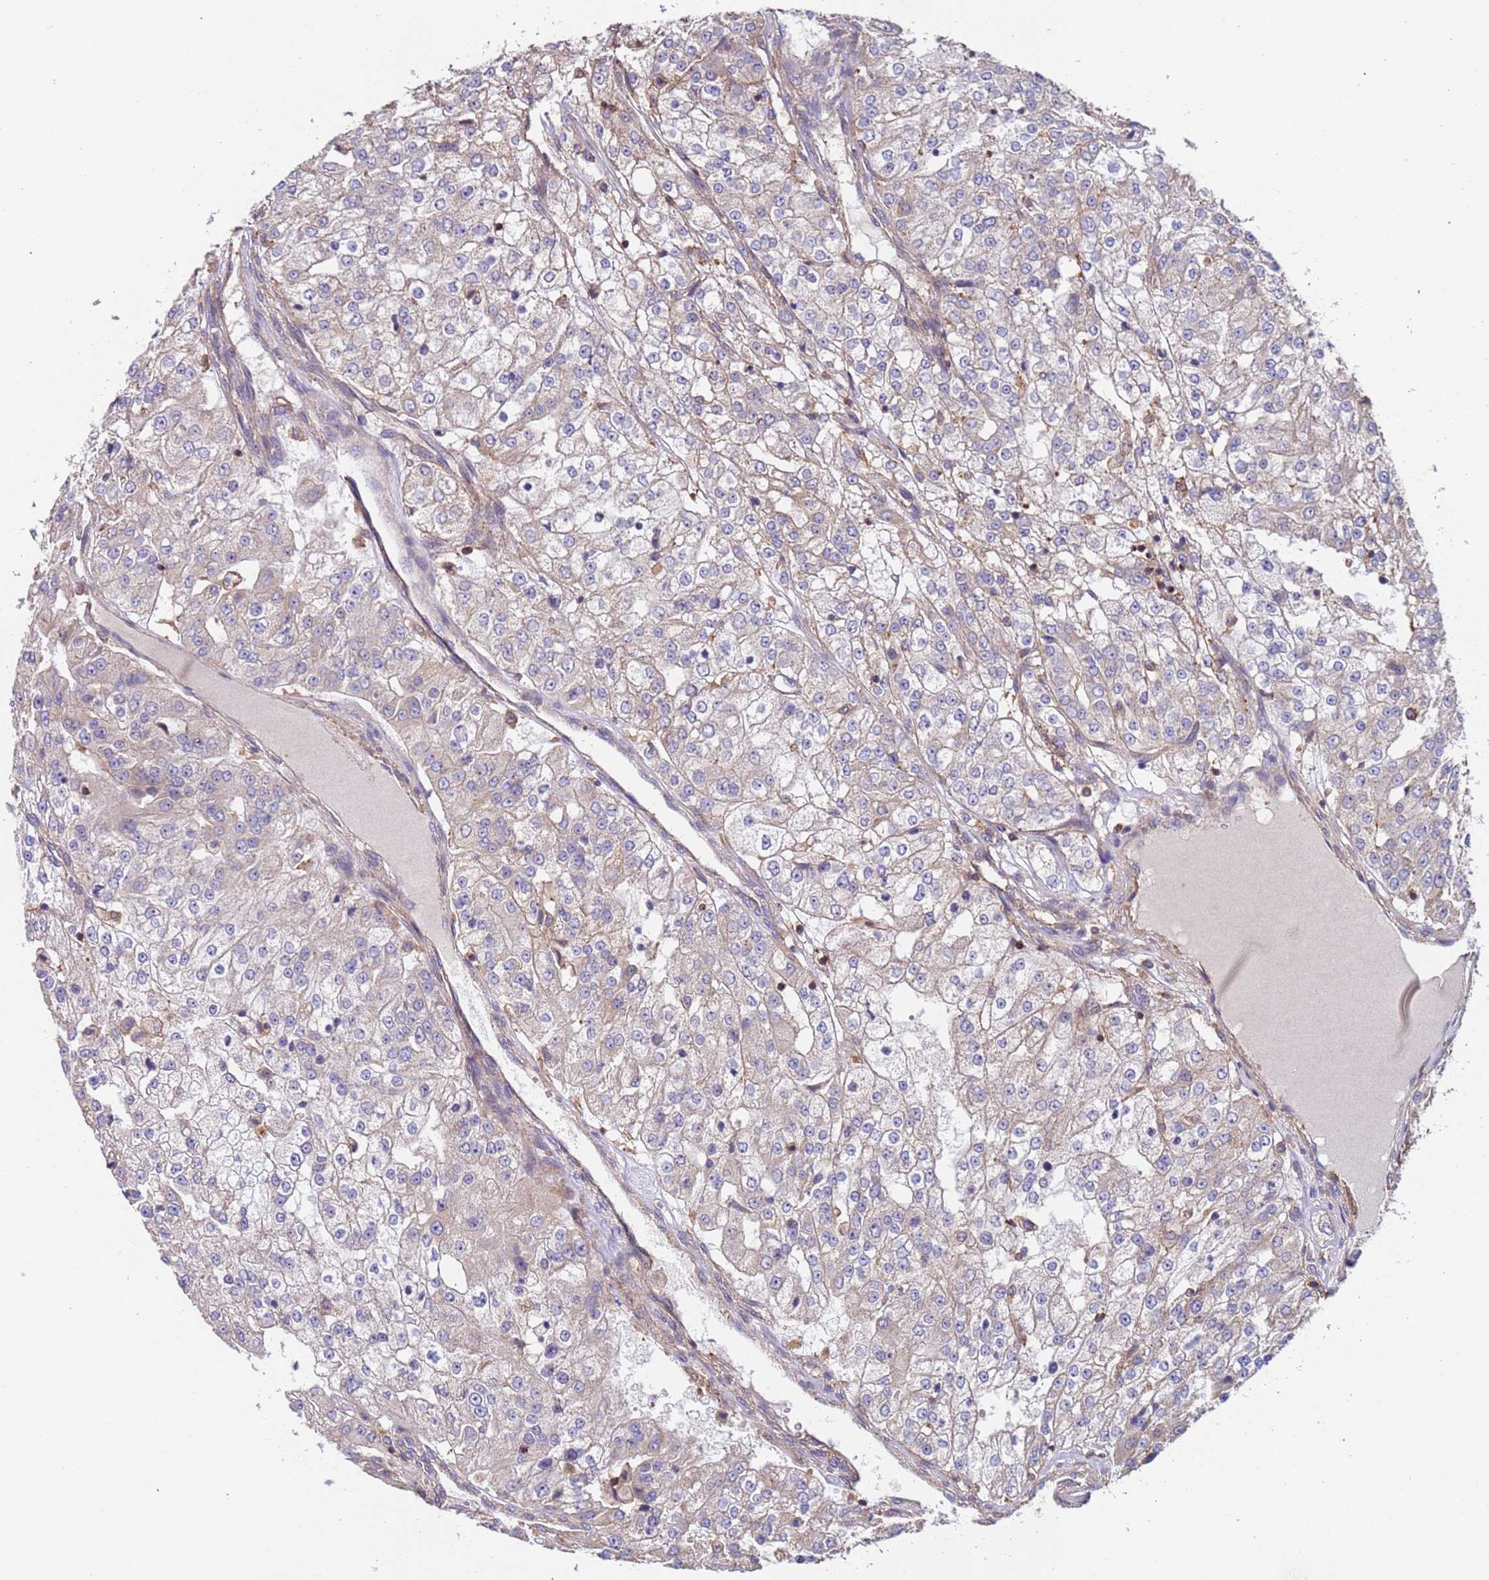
{"staining": {"intensity": "negative", "quantity": "none", "location": "none"}, "tissue": "renal cancer", "cell_type": "Tumor cells", "image_type": "cancer", "snomed": [{"axis": "morphology", "description": "Adenocarcinoma, NOS"}, {"axis": "topography", "description": "Kidney"}], "caption": "Tumor cells show no significant protein positivity in renal cancer (adenocarcinoma).", "gene": "SYT4", "patient": {"sex": "female", "age": 63}}